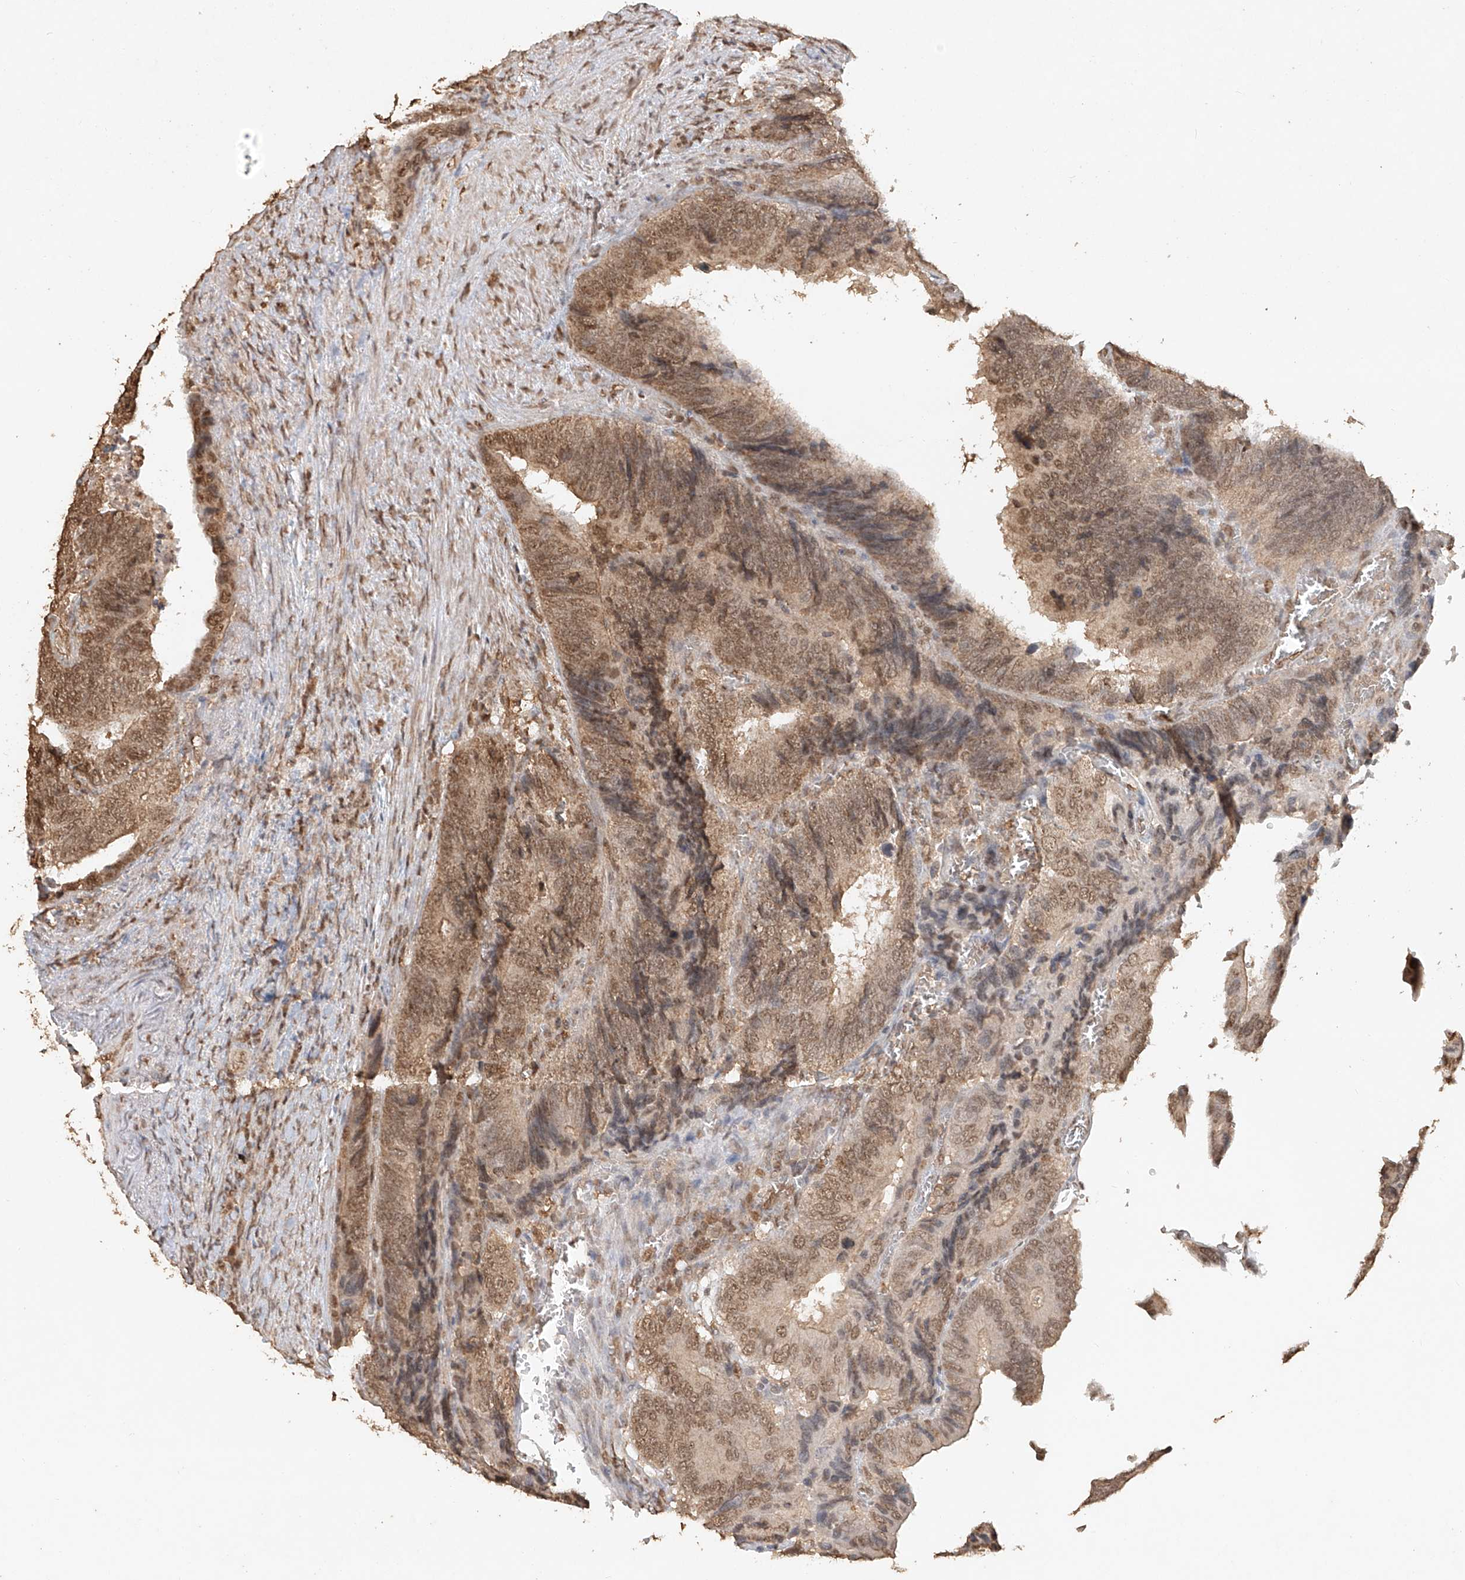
{"staining": {"intensity": "moderate", "quantity": ">75%", "location": "cytoplasmic/membranous,nuclear"}, "tissue": "colorectal cancer", "cell_type": "Tumor cells", "image_type": "cancer", "snomed": [{"axis": "morphology", "description": "Adenocarcinoma, NOS"}, {"axis": "topography", "description": "Colon"}], "caption": "This is a histology image of IHC staining of colorectal cancer (adenocarcinoma), which shows moderate positivity in the cytoplasmic/membranous and nuclear of tumor cells.", "gene": "TIGAR", "patient": {"sex": "male", "age": 72}}